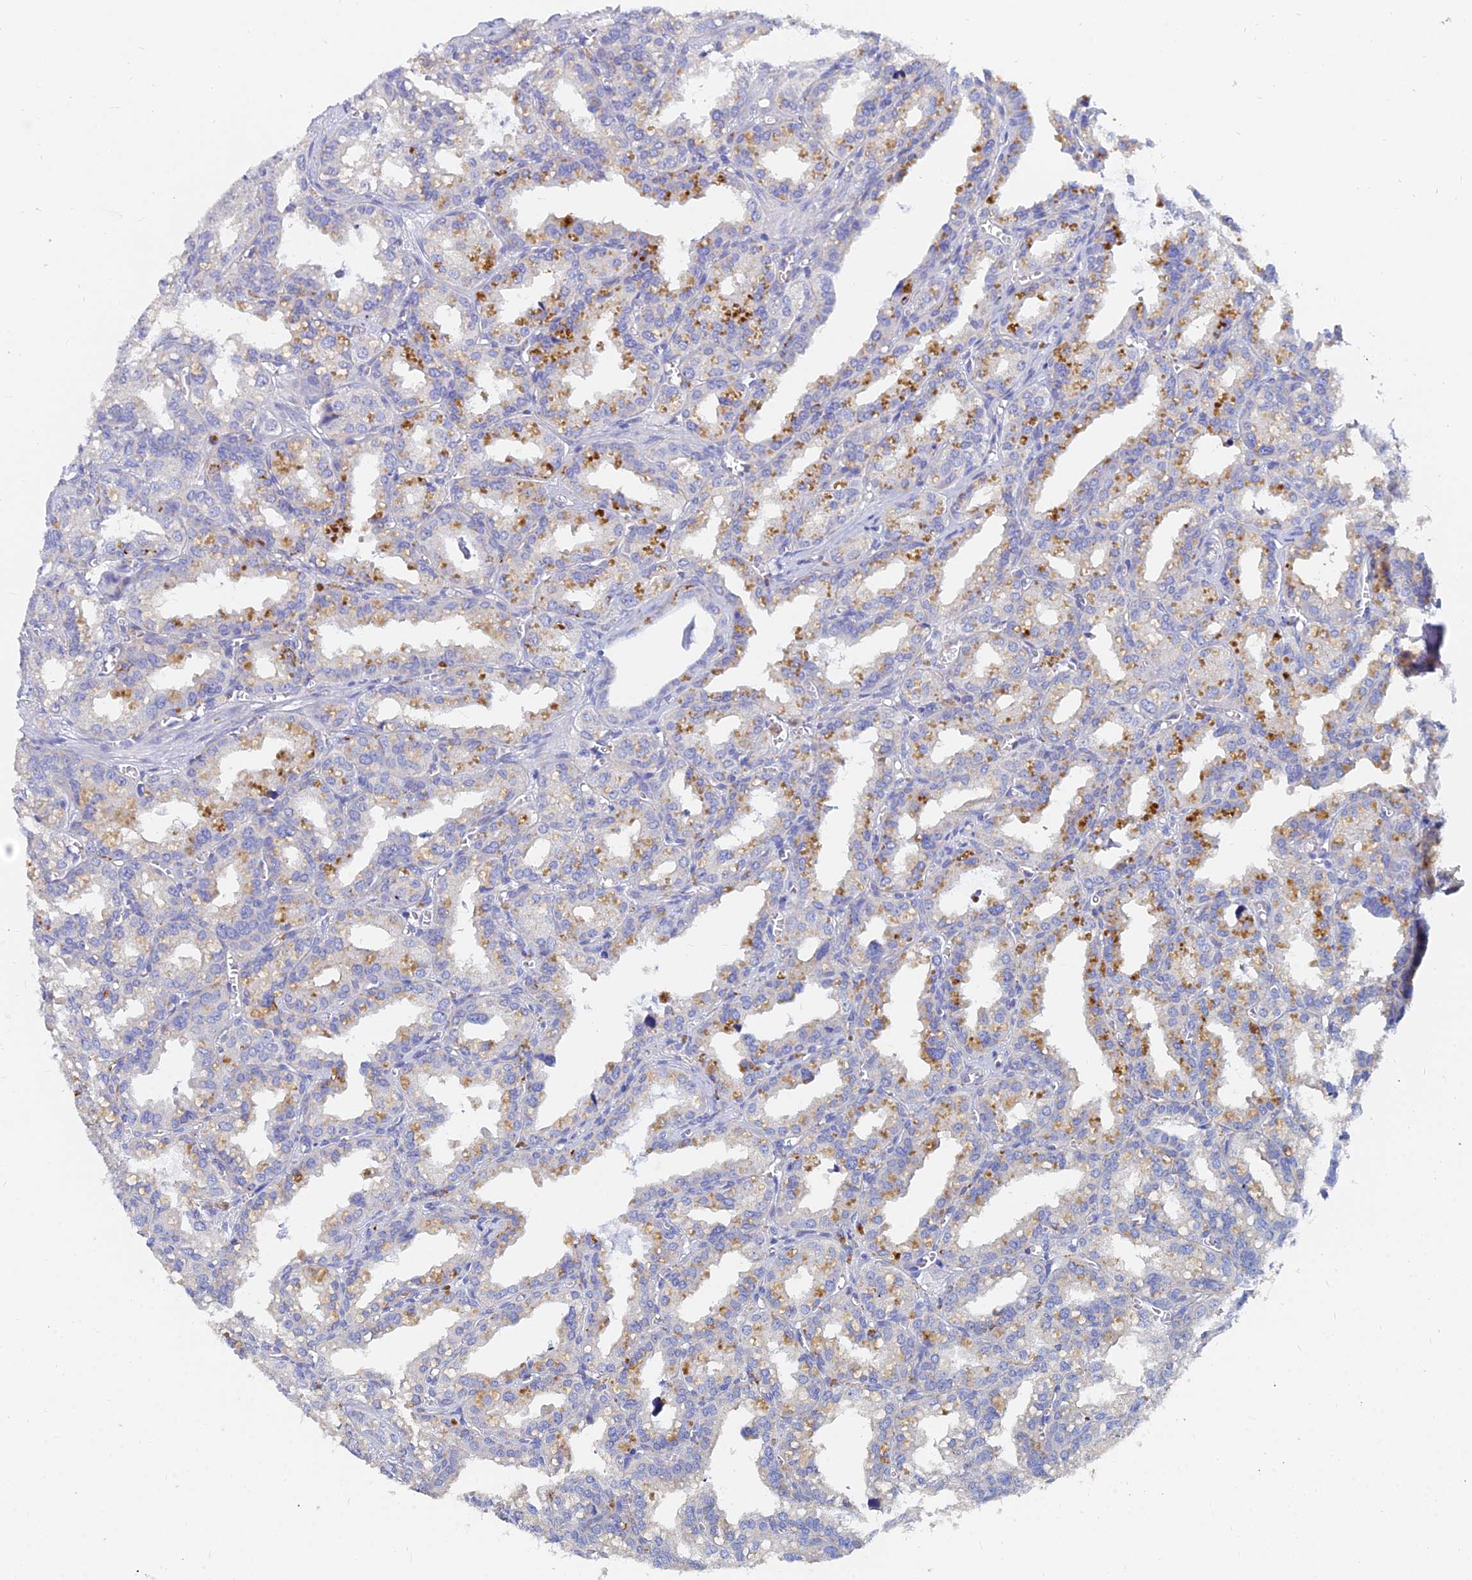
{"staining": {"intensity": "moderate", "quantity": "25%-75%", "location": "cytoplasmic/membranous"}, "tissue": "seminal vesicle", "cell_type": "Glandular cells", "image_type": "normal", "snomed": [{"axis": "morphology", "description": "Normal tissue, NOS"}, {"axis": "topography", "description": "Prostate"}, {"axis": "topography", "description": "Seminal veicle"}], "caption": "Brown immunohistochemical staining in normal human seminal vesicle shows moderate cytoplasmic/membranous positivity in approximately 25%-75% of glandular cells. (Brightfield microscopy of DAB IHC at high magnification).", "gene": "SPNS1", "patient": {"sex": "male", "age": 51}}